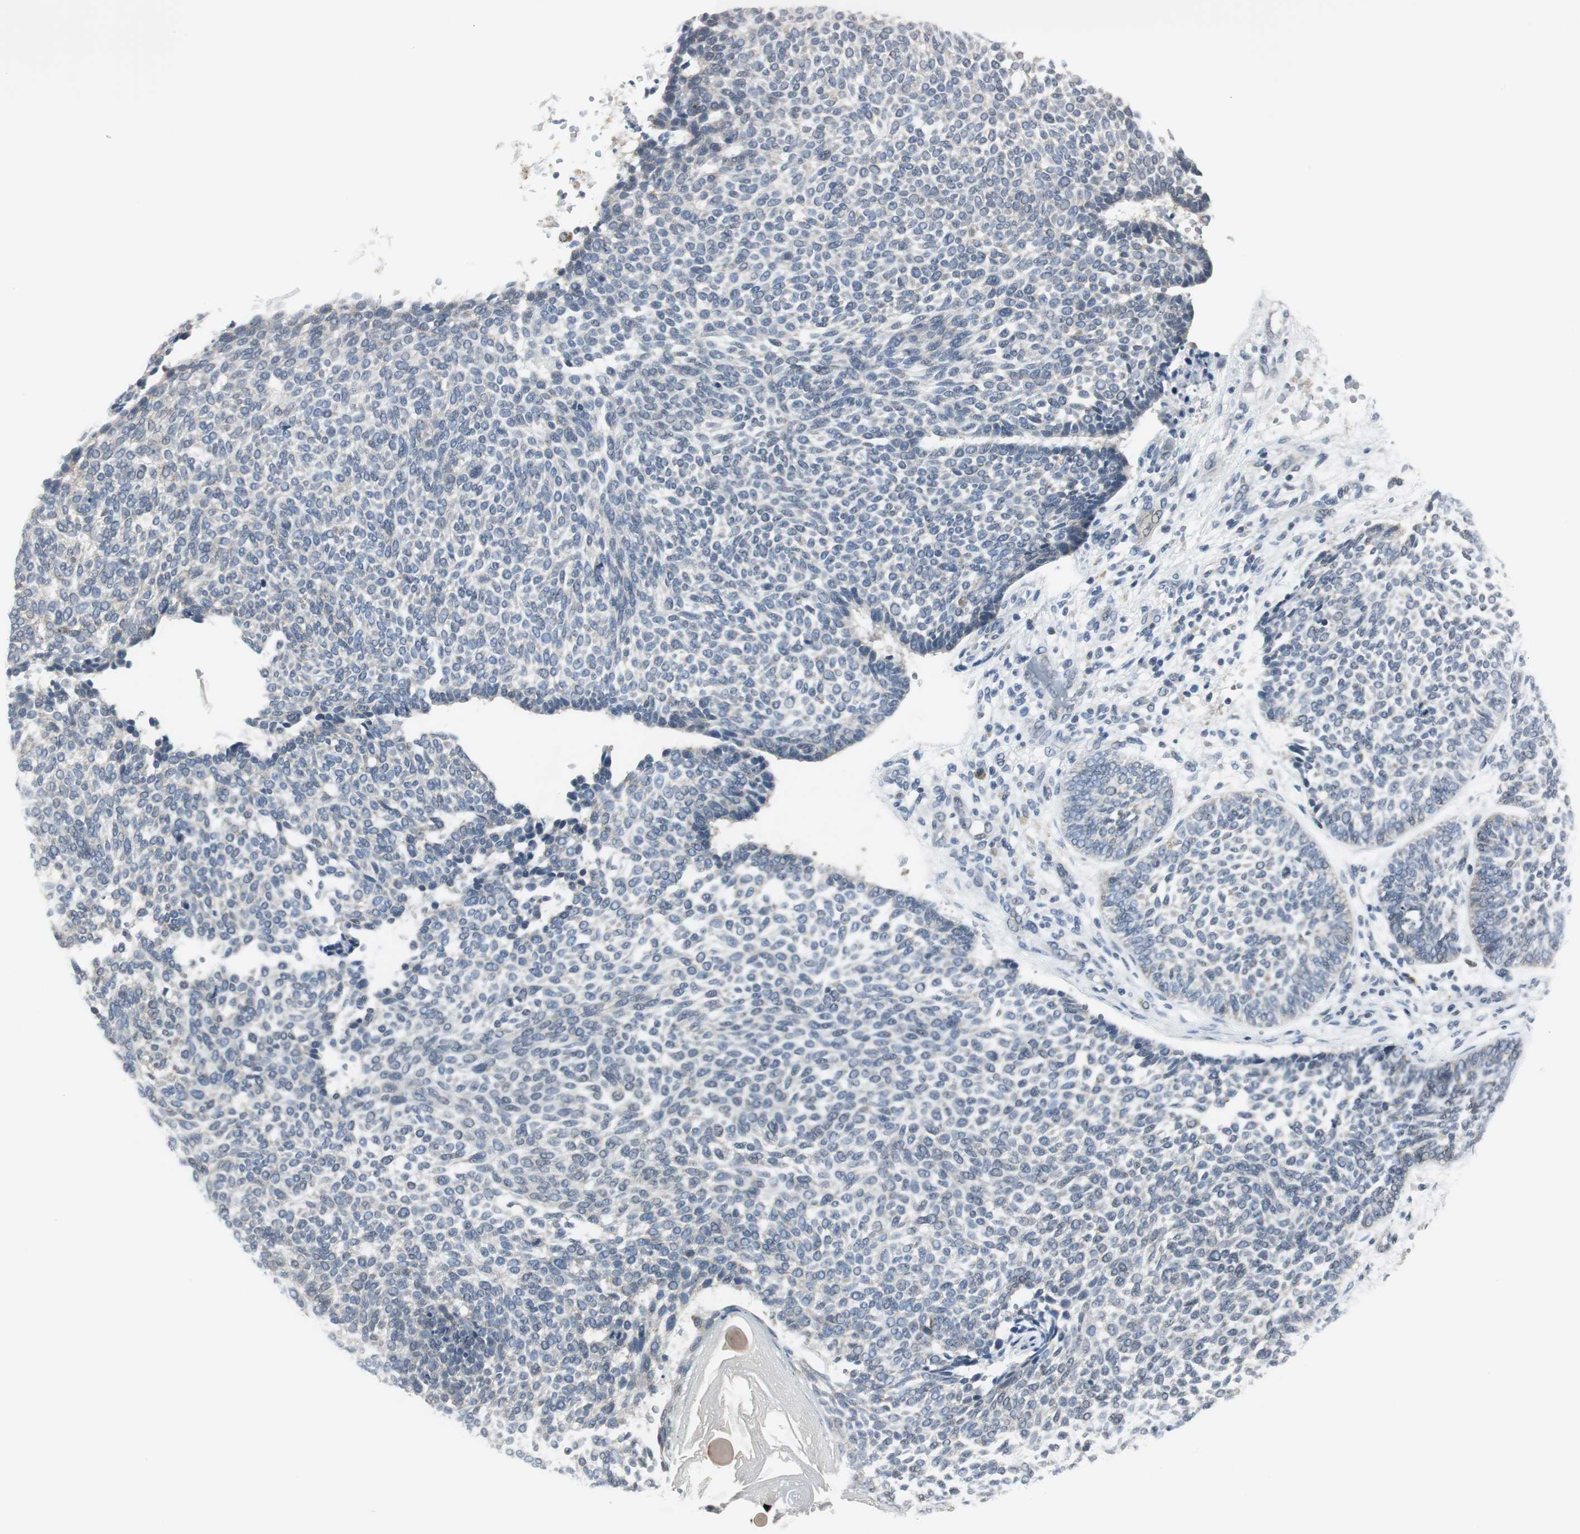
{"staining": {"intensity": "weak", "quantity": "25%-75%", "location": "cytoplasmic/membranous"}, "tissue": "skin cancer", "cell_type": "Tumor cells", "image_type": "cancer", "snomed": [{"axis": "morphology", "description": "Normal tissue, NOS"}, {"axis": "morphology", "description": "Basal cell carcinoma"}, {"axis": "topography", "description": "Skin"}], "caption": "Tumor cells demonstrate low levels of weak cytoplasmic/membranous positivity in approximately 25%-75% of cells in basal cell carcinoma (skin). (Stains: DAB in brown, nuclei in blue, Microscopy: brightfield microscopy at high magnification).", "gene": "CCT5", "patient": {"sex": "male", "age": 87}}